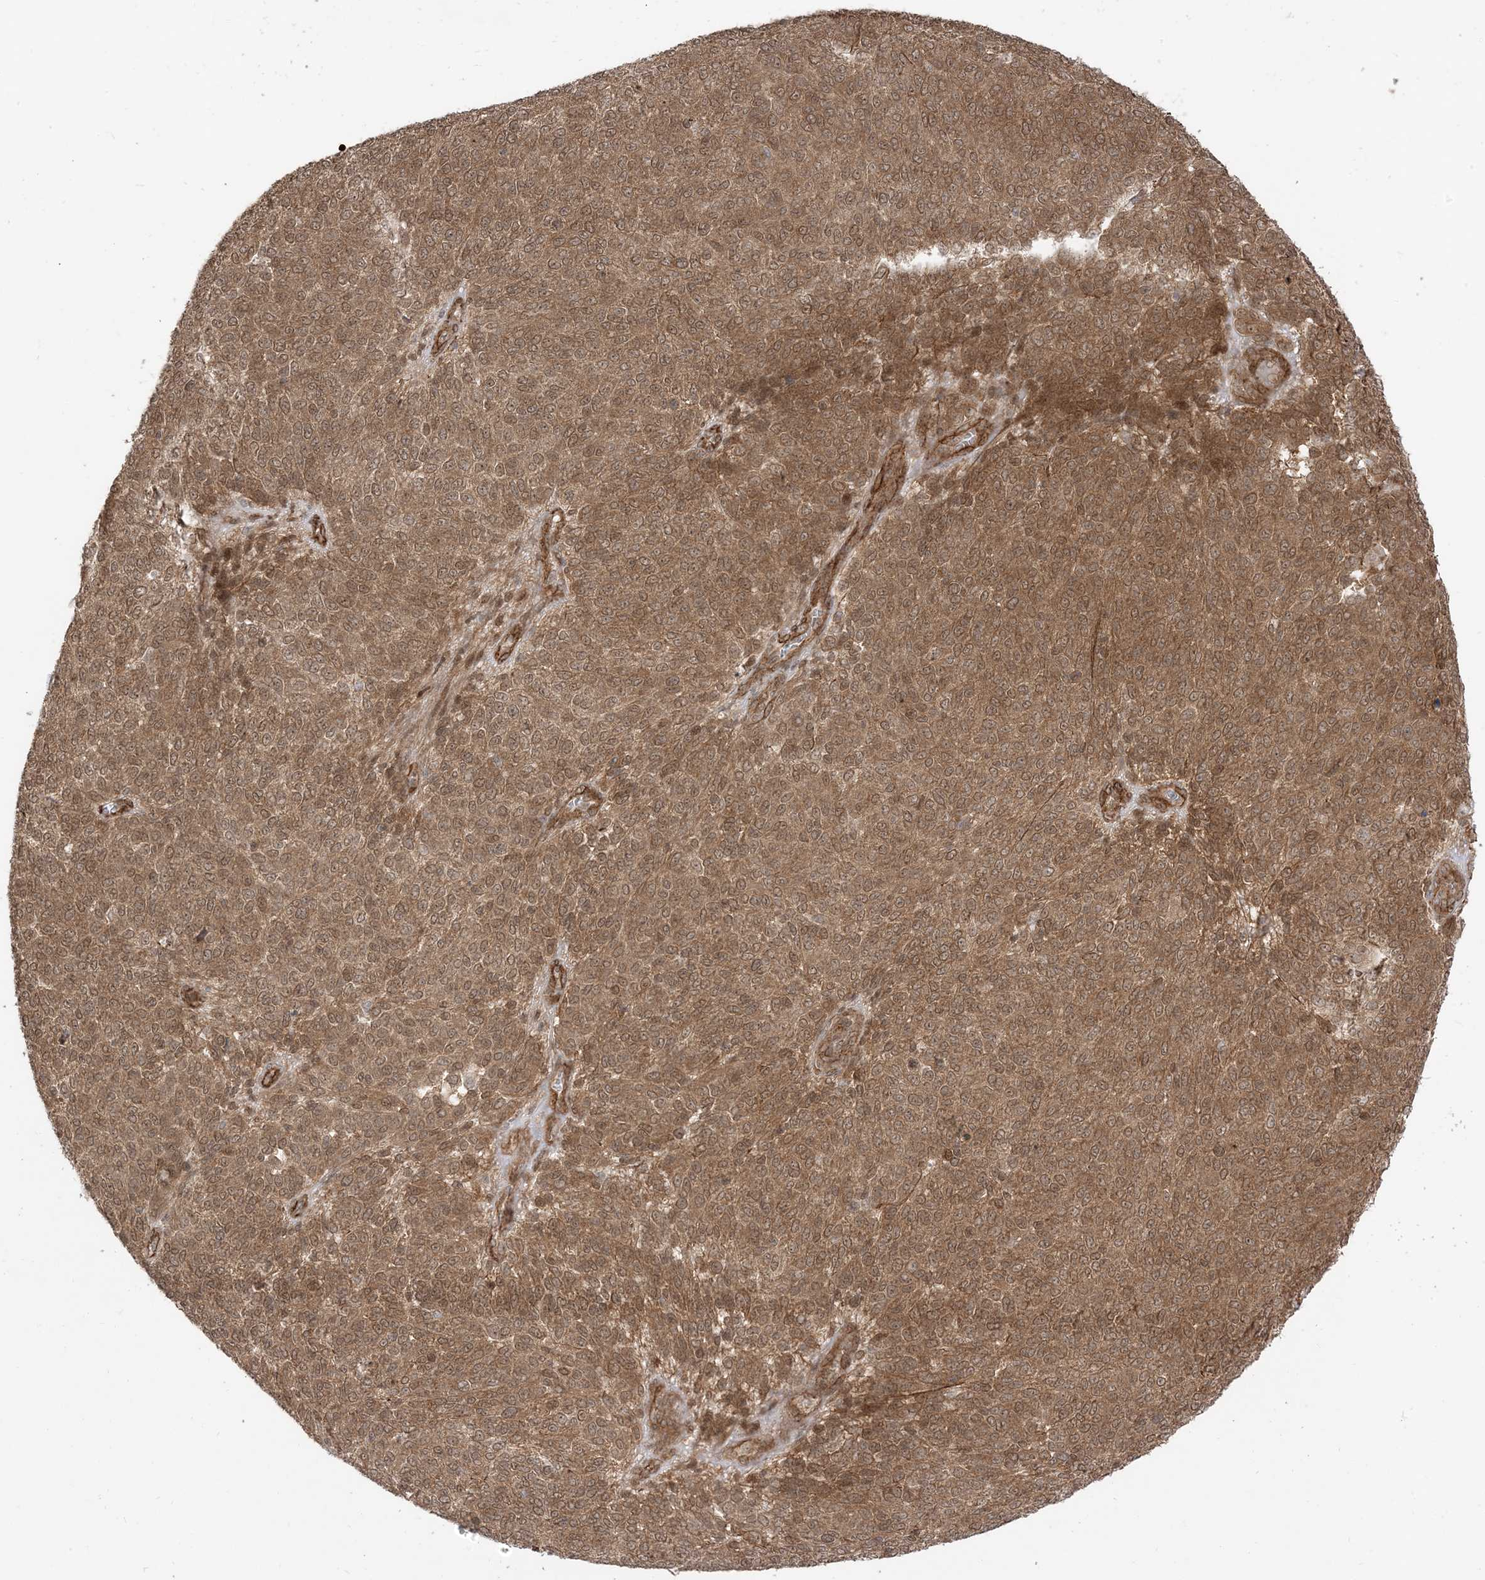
{"staining": {"intensity": "moderate", "quantity": ">75%", "location": "cytoplasmic/membranous,nuclear"}, "tissue": "melanoma", "cell_type": "Tumor cells", "image_type": "cancer", "snomed": [{"axis": "morphology", "description": "Malignant melanoma, NOS"}, {"axis": "topography", "description": "Skin"}], "caption": "Protein expression analysis of human malignant melanoma reveals moderate cytoplasmic/membranous and nuclear positivity in about >75% of tumor cells. Immunohistochemistry stains the protein in brown and the nuclei are stained blue.", "gene": "TBCC", "patient": {"sex": "male", "age": 73}}